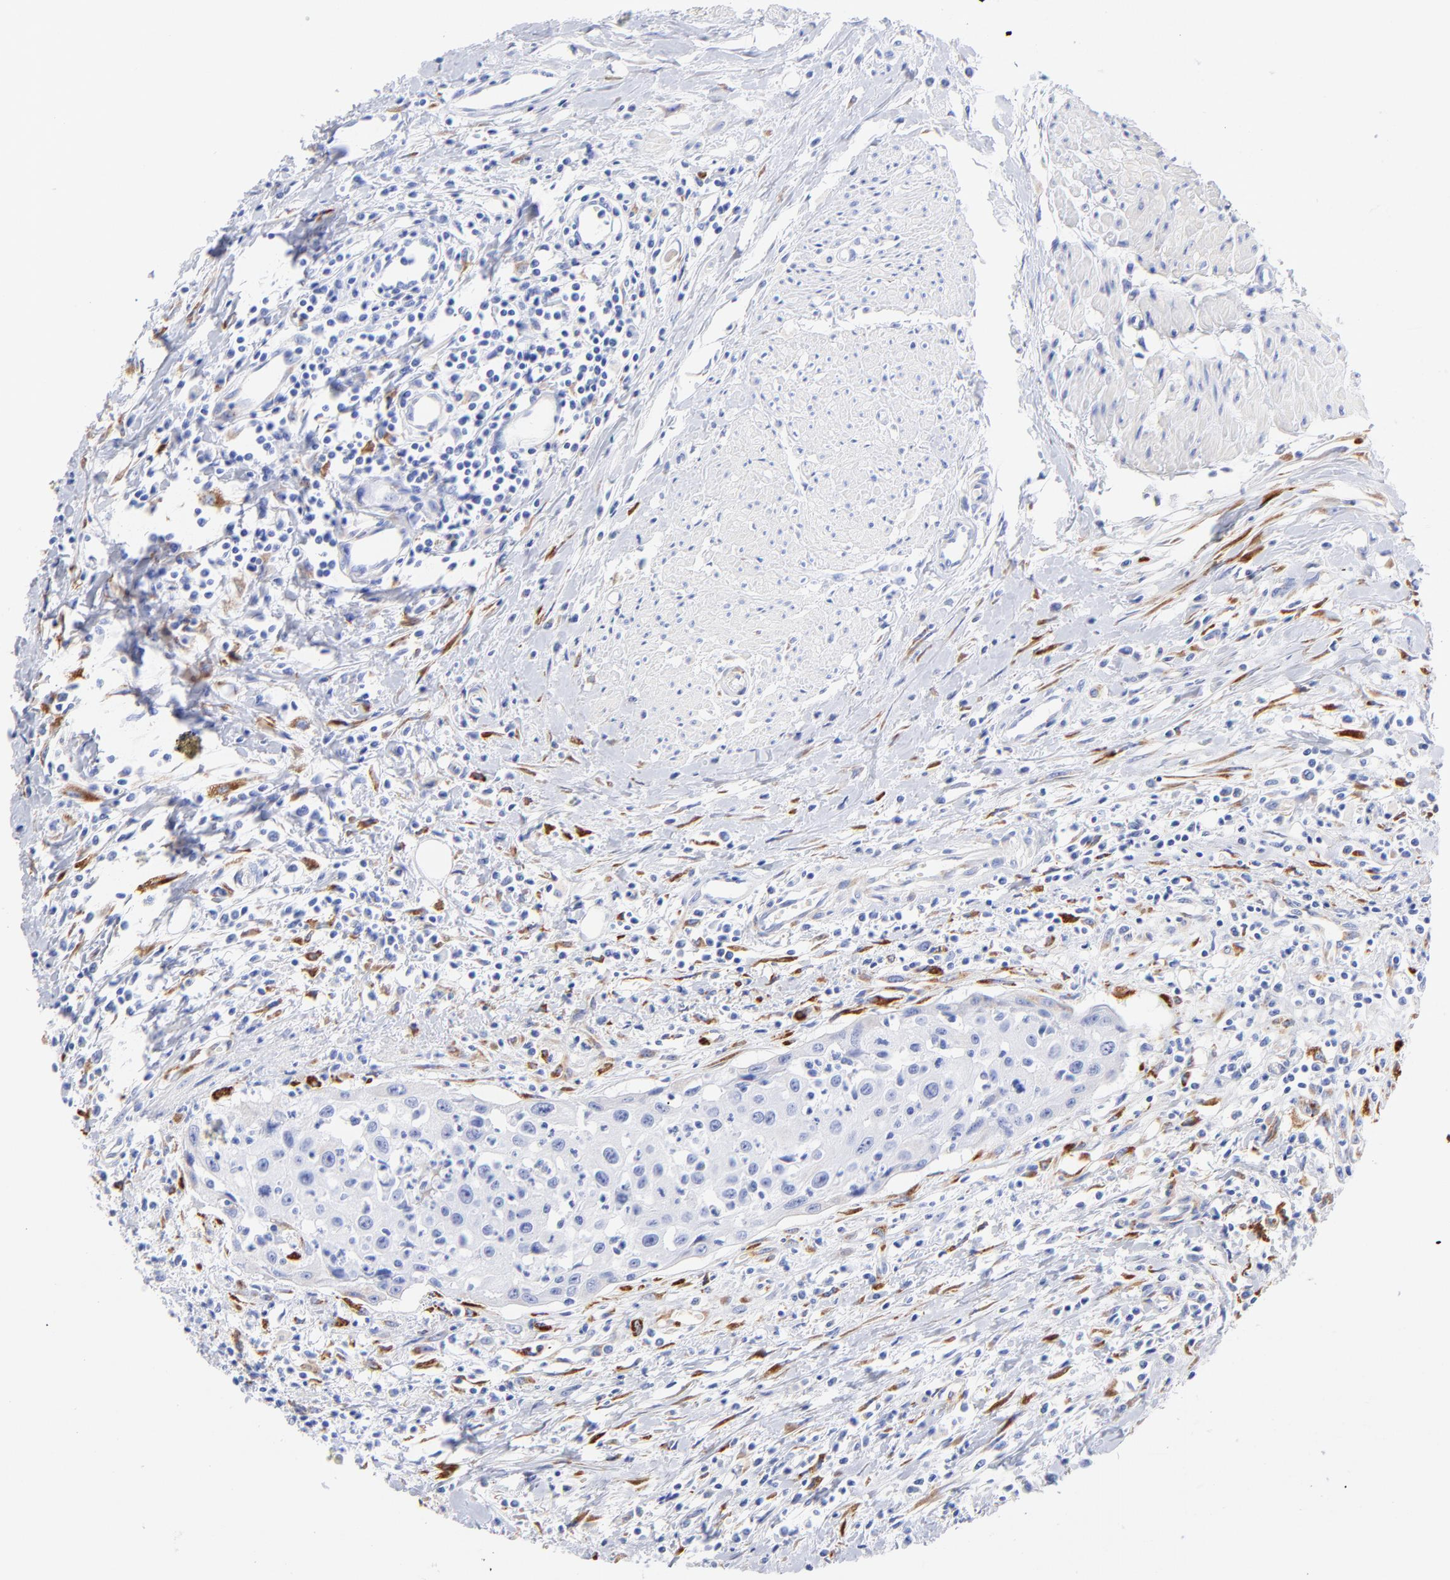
{"staining": {"intensity": "negative", "quantity": "none", "location": "none"}, "tissue": "urothelial cancer", "cell_type": "Tumor cells", "image_type": "cancer", "snomed": [{"axis": "morphology", "description": "Urothelial carcinoma, High grade"}, {"axis": "topography", "description": "Urinary bladder"}], "caption": "This is a histopathology image of immunohistochemistry (IHC) staining of urothelial cancer, which shows no expression in tumor cells.", "gene": "C1QTNF6", "patient": {"sex": "male", "age": 66}}